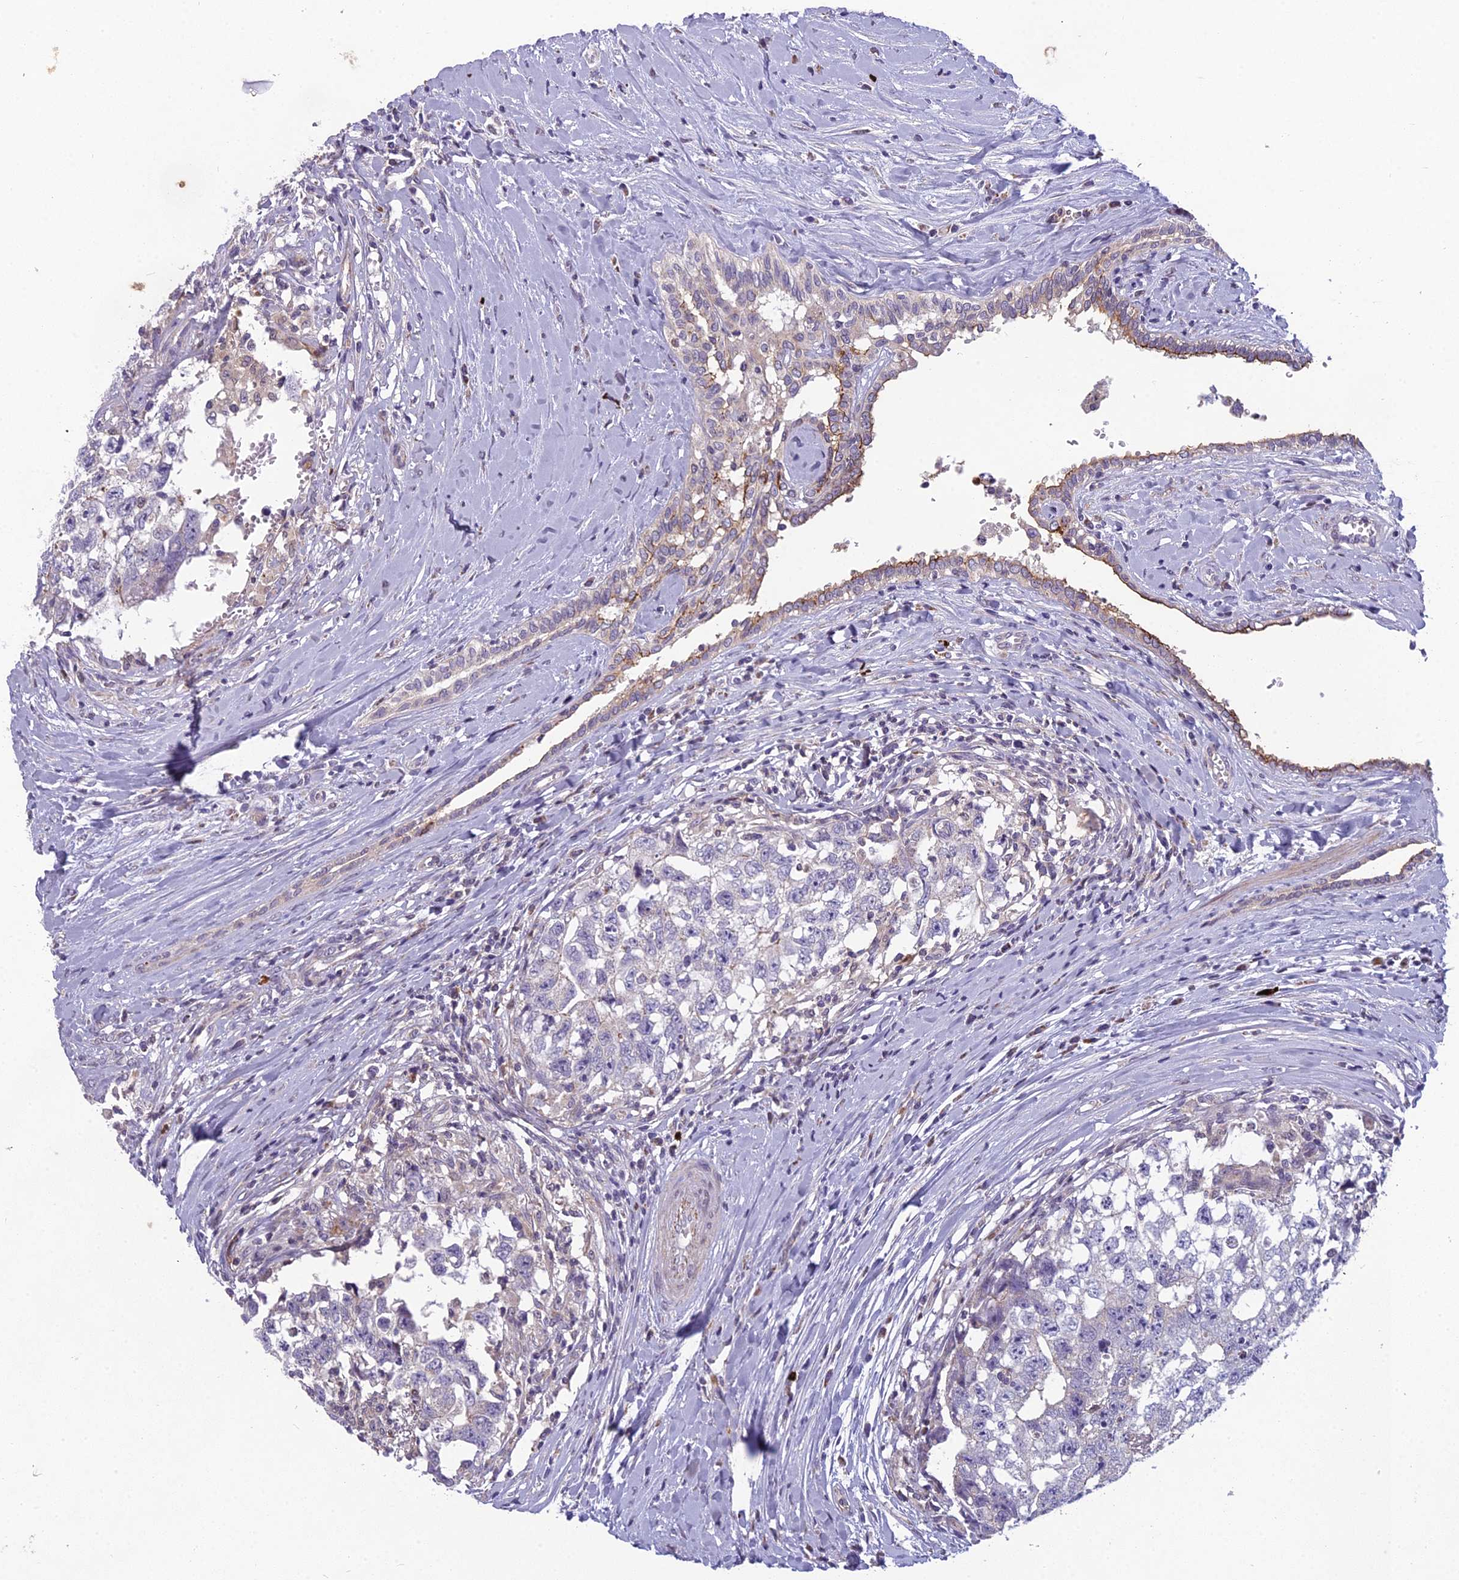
{"staining": {"intensity": "negative", "quantity": "none", "location": "none"}, "tissue": "testis cancer", "cell_type": "Tumor cells", "image_type": "cancer", "snomed": [{"axis": "morphology", "description": "Seminoma, NOS"}, {"axis": "morphology", "description": "Carcinoma, Embryonal, NOS"}, {"axis": "topography", "description": "Testis"}], "caption": "Immunohistochemistry histopathology image of neoplastic tissue: human testis cancer (embryonal carcinoma) stained with DAB (3,3'-diaminobenzidine) shows no significant protein positivity in tumor cells. (Brightfield microscopy of DAB immunohistochemistry at high magnification).", "gene": "ENSG00000188897", "patient": {"sex": "male", "age": 29}}